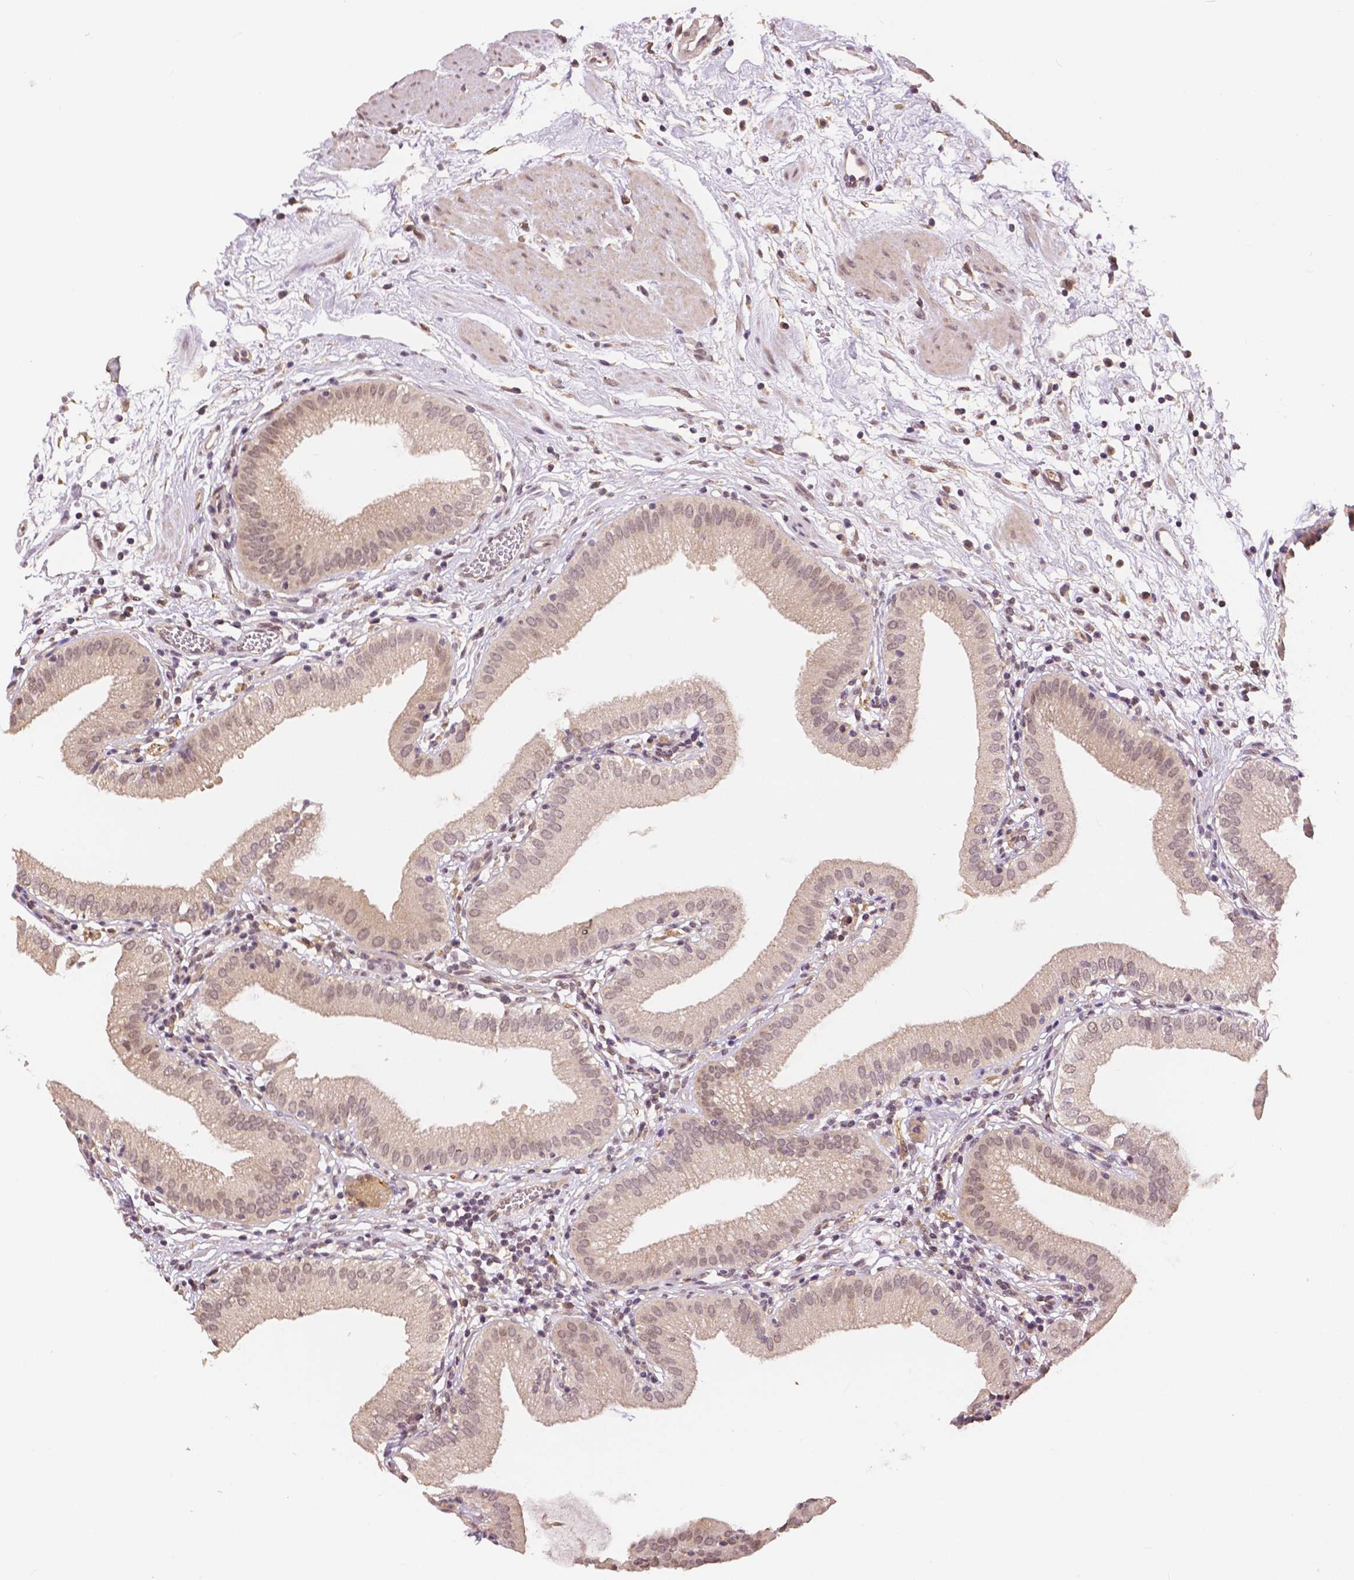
{"staining": {"intensity": "moderate", "quantity": ">75%", "location": "cytoplasmic/membranous,nuclear"}, "tissue": "gallbladder", "cell_type": "Glandular cells", "image_type": "normal", "snomed": [{"axis": "morphology", "description": "Normal tissue, NOS"}, {"axis": "topography", "description": "Gallbladder"}], "caption": "Immunohistochemistry (IHC) histopathology image of benign gallbladder stained for a protein (brown), which reveals medium levels of moderate cytoplasmic/membranous,nuclear expression in about >75% of glandular cells.", "gene": "MAP1LC3B", "patient": {"sex": "female", "age": 65}}